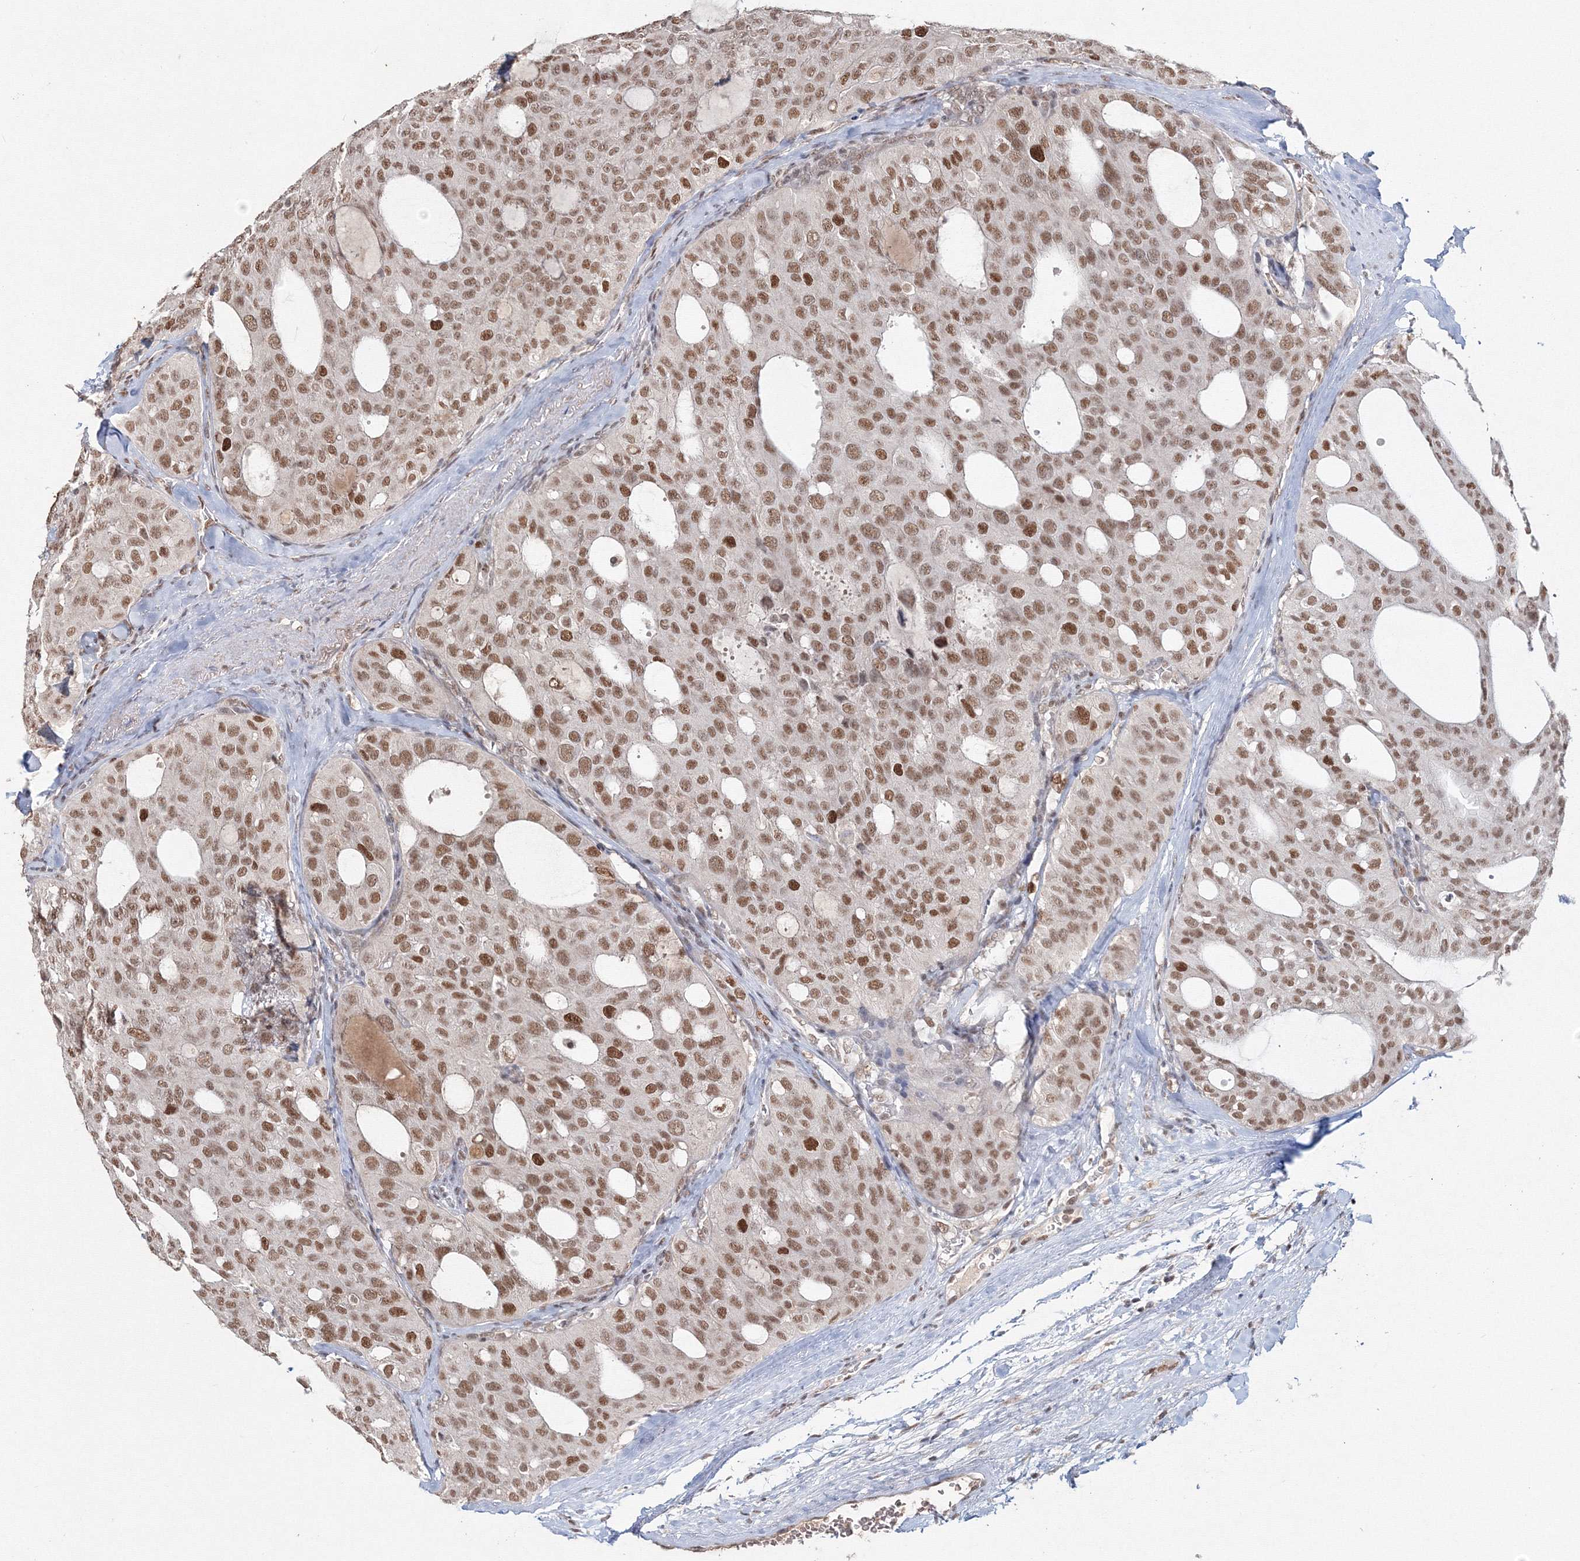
{"staining": {"intensity": "moderate", "quantity": ">75%", "location": "nuclear"}, "tissue": "thyroid cancer", "cell_type": "Tumor cells", "image_type": "cancer", "snomed": [{"axis": "morphology", "description": "Follicular adenoma carcinoma, NOS"}, {"axis": "topography", "description": "Thyroid gland"}], "caption": "Thyroid cancer (follicular adenoma carcinoma) was stained to show a protein in brown. There is medium levels of moderate nuclear staining in approximately >75% of tumor cells. (Stains: DAB in brown, nuclei in blue, Microscopy: brightfield microscopy at high magnification).", "gene": "IWS1", "patient": {"sex": "male", "age": 75}}